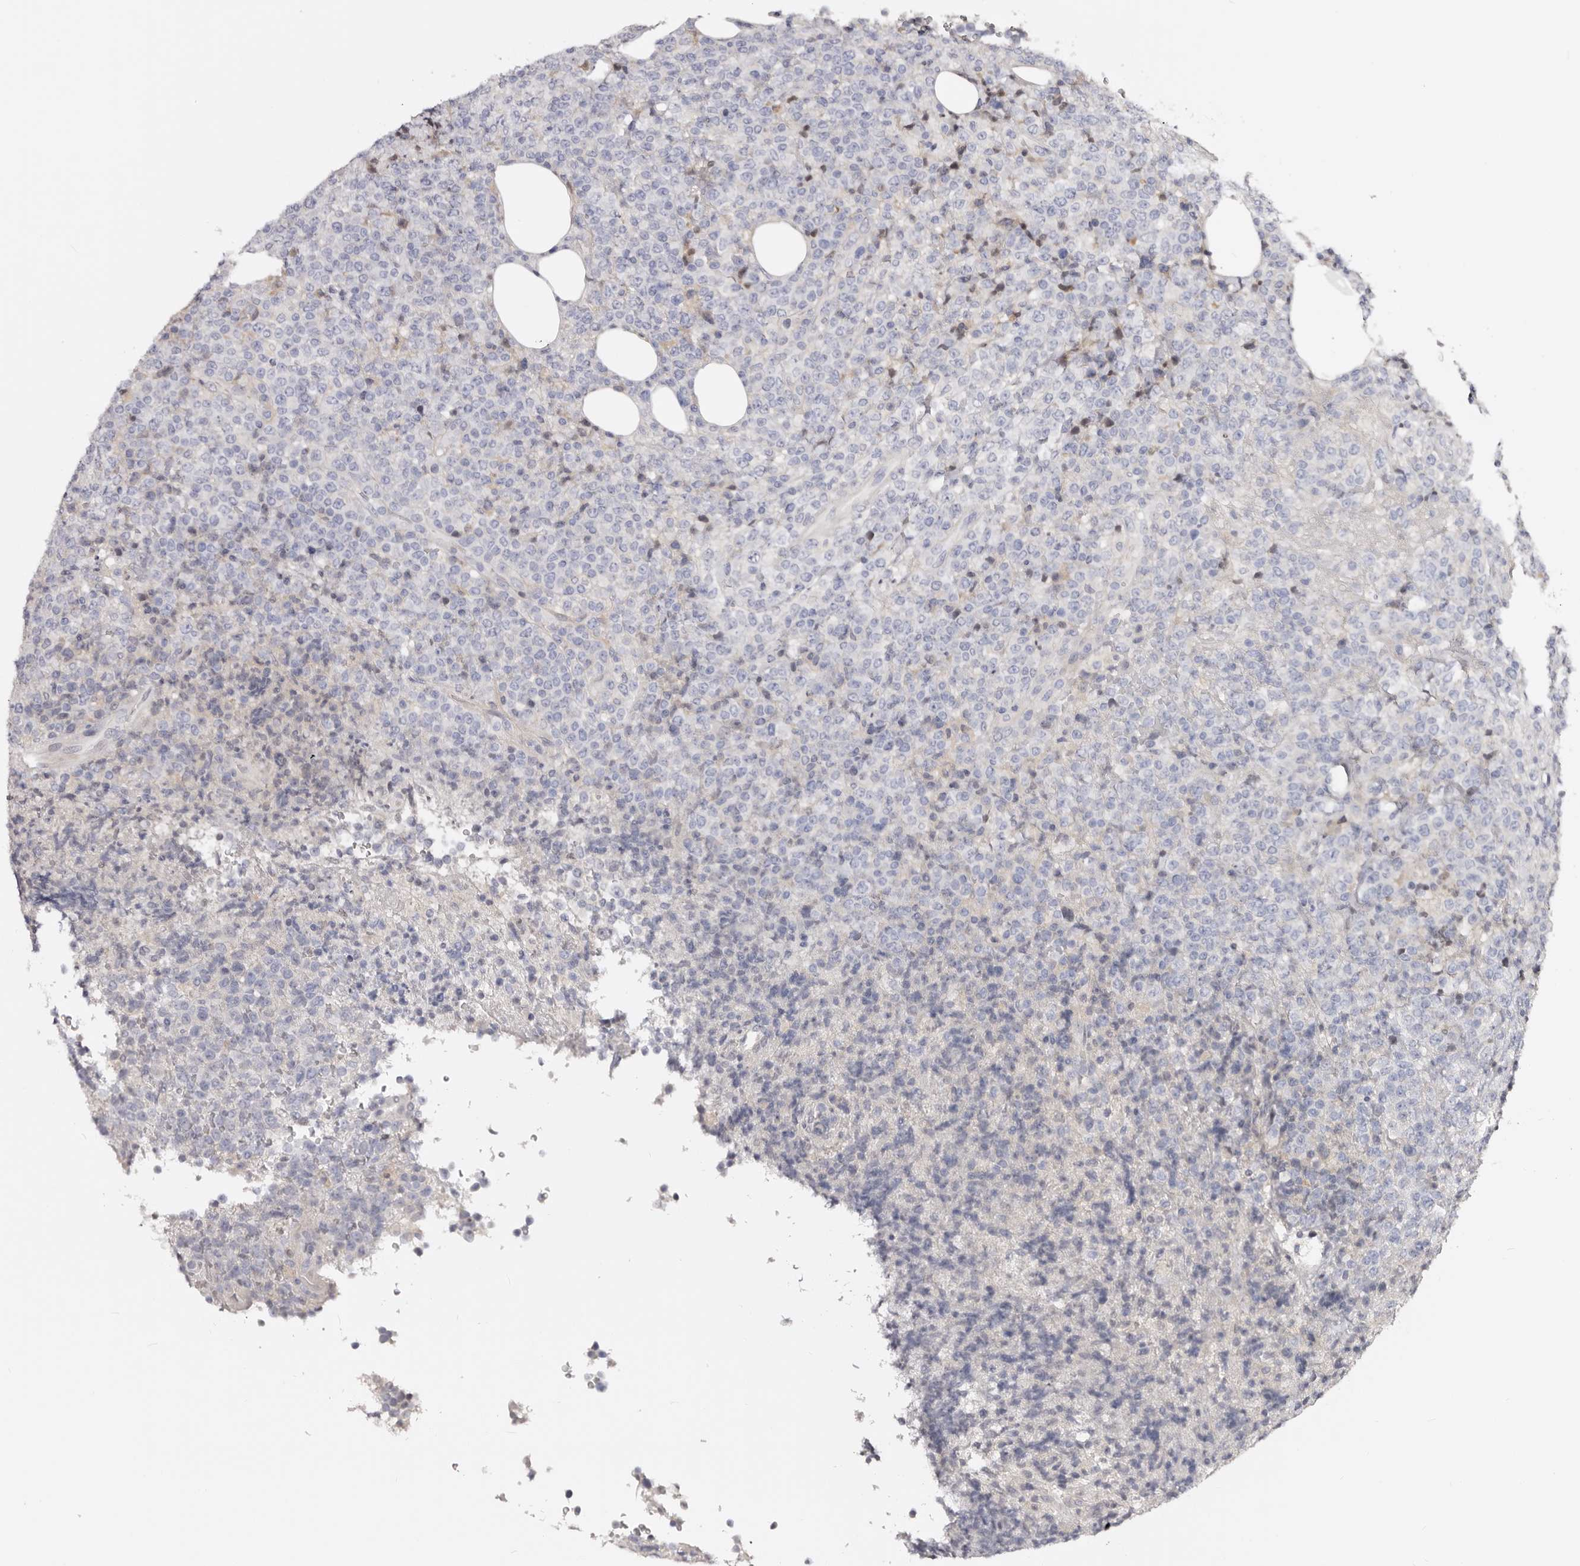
{"staining": {"intensity": "negative", "quantity": "none", "location": "none"}, "tissue": "lymphoma", "cell_type": "Tumor cells", "image_type": "cancer", "snomed": [{"axis": "morphology", "description": "Malignant lymphoma, non-Hodgkin's type, High grade"}, {"axis": "topography", "description": "Lymph node"}], "caption": "High-grade malignant lymphoma, non-Hodgkin's type was stained to show a protein in brown. There is no significant positivity in tumor cells. (Immunohistochemistry (ihc), brightfield microscopy, high magnification).", "gene": "AKNAD1", "patient": {"sex": "male", "age": 13}}